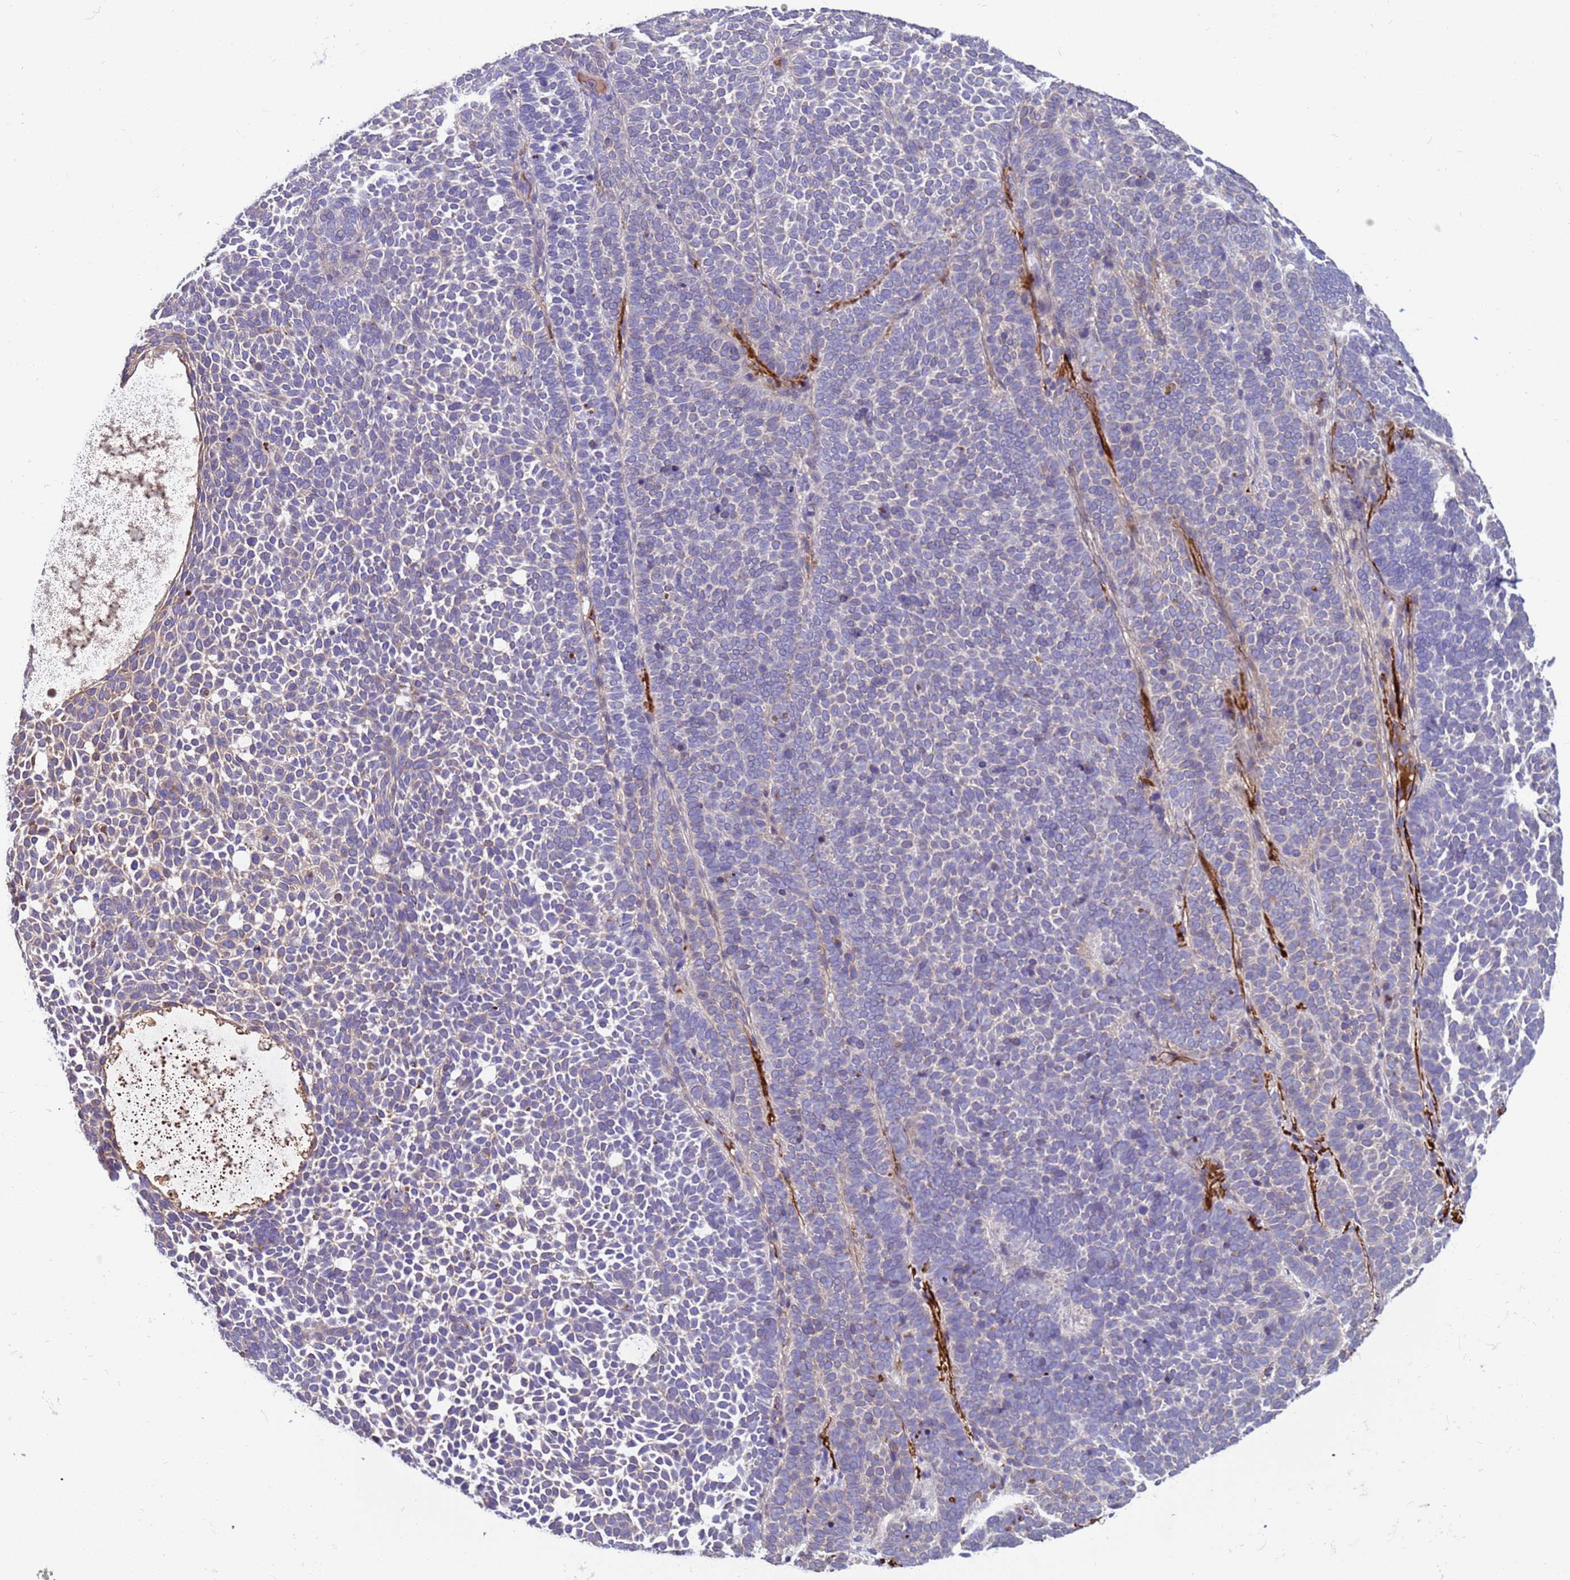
{"staining": {"intensity": "negative", "quantity": "none", "location": "none"}, "tissue": "skin cancer", "cell_type": "Tumor cells", "image_type": "cancer", "snomed": [{"axis": "morphology", "description": "Basal cell carcinoma"}, {"axis": "topography", "description": "Skin"}], "caption": "The photomicrograph reveals no staining of tumor cells in skin cancer (basal cell carcinoma). (DAB (3,3'-diaminobenzidine) immunohistochemistry (IHC) with hematoxylin counter stain).", "gene": "TRIM51", "patient": {"sex": "female", "age": 77}}